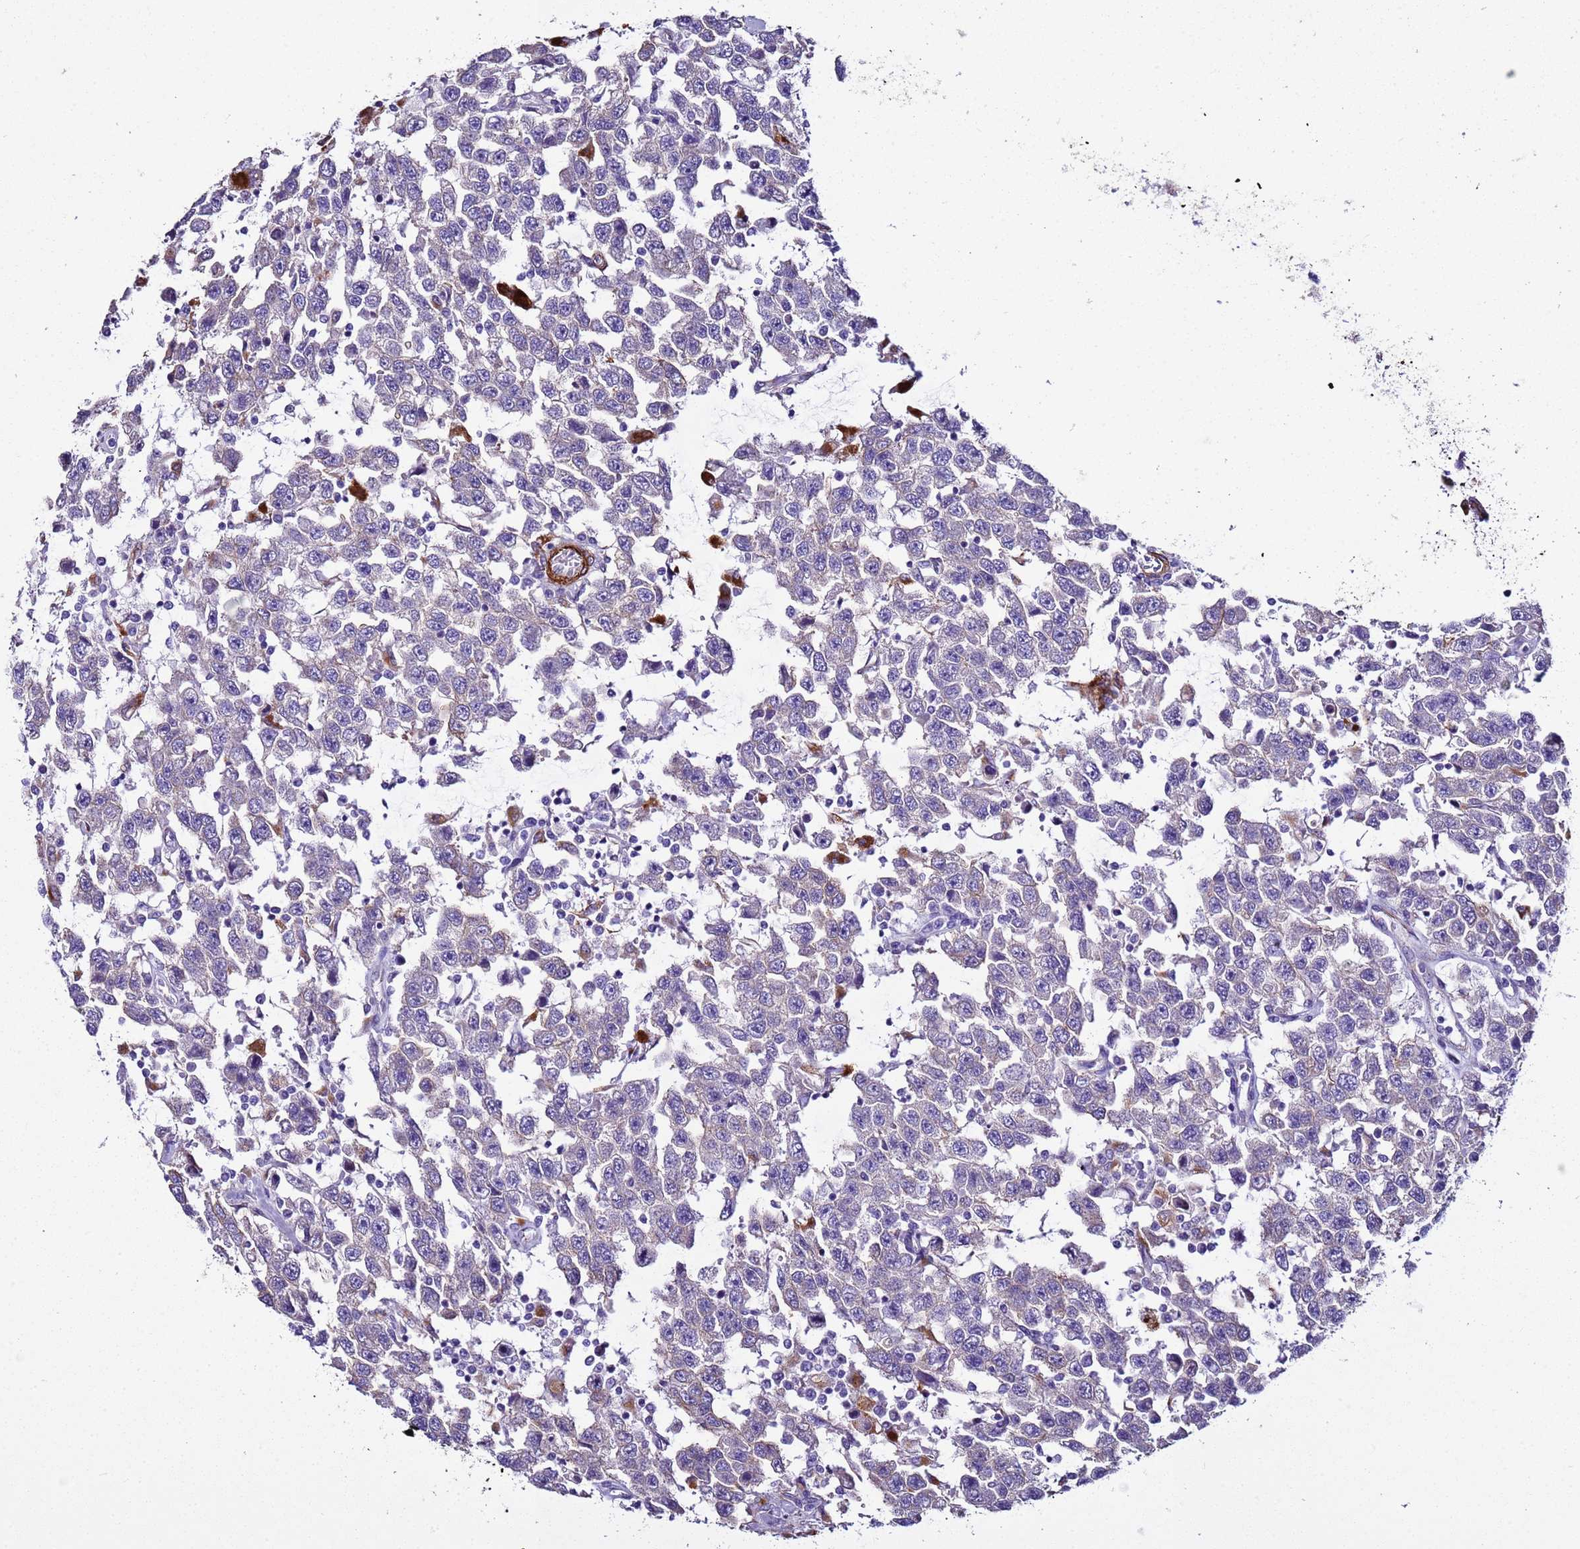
{"staining": {"intensity": "negative", "quantity": "none", "location": "none"}, "tissue": "testis cancer", "cell_type": "Tumor cells", "image_type": "cancer", "snomed": [{"axis": "morphology", "description": "Seminoma, NOS"}, {"axis": "topography", "description": "Testis"}], "caption": "This is an immunohistochemistry (IHC) image of testis seminoma. There is no positivity in tumor cells.", "gene": "RABL2B", "patient": {"sex": "male", "age": 41}}